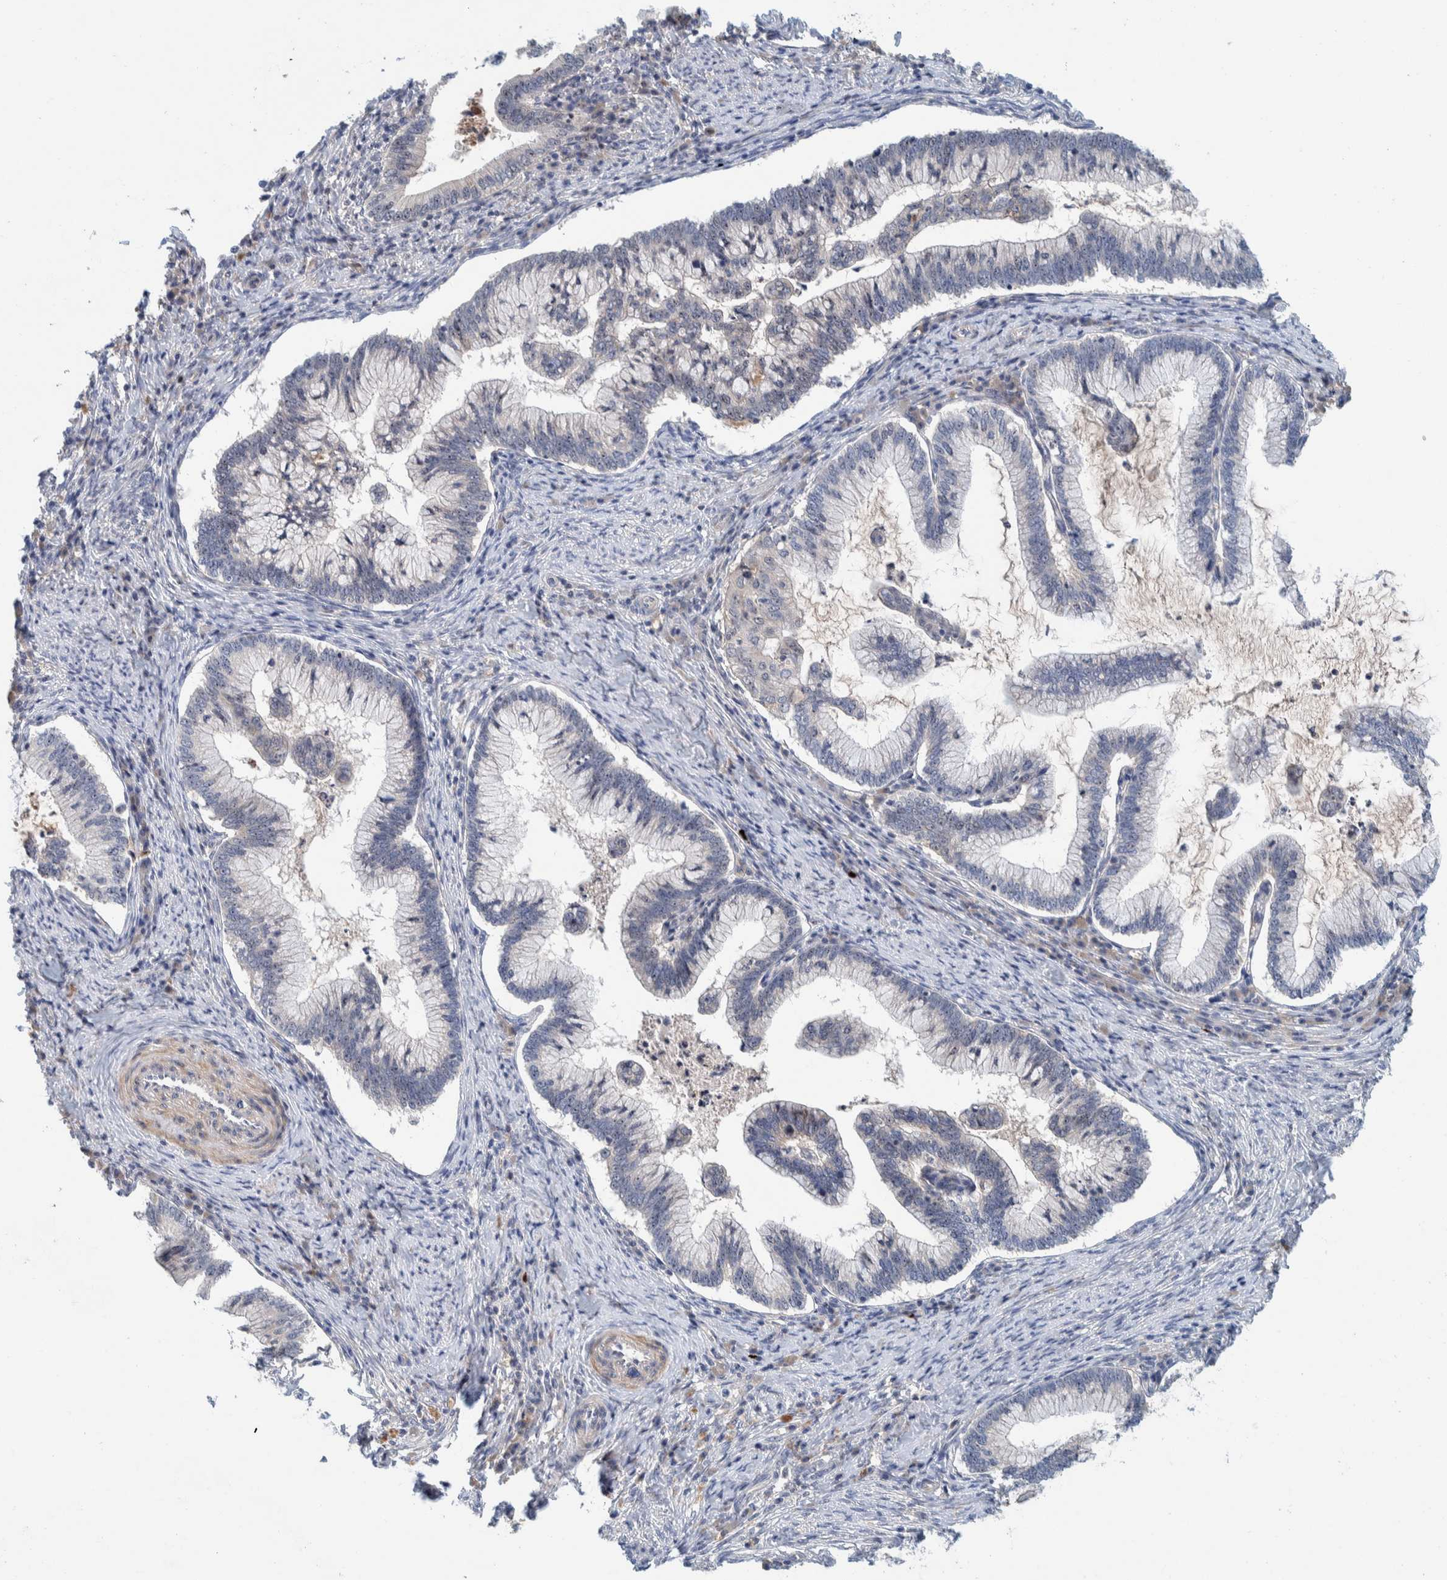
{"staining": {"intensity": "negative", "quantity": "none", "location": "none"}, "tissue": "cervical cancer", "cell_type": "Tumor cells", "image_type": "cancer", "snomed": [{"axis": "morphology", "description": "Adenocarcinoma, NOS"}, {"axis": "topography", "description": "Cervix"}], "caption": "Tumor cells show no significant staining in cervical cancer (adenocarcinoma).", "gene": "NOL11", "patient": {"sex": "female", "age": 36}}